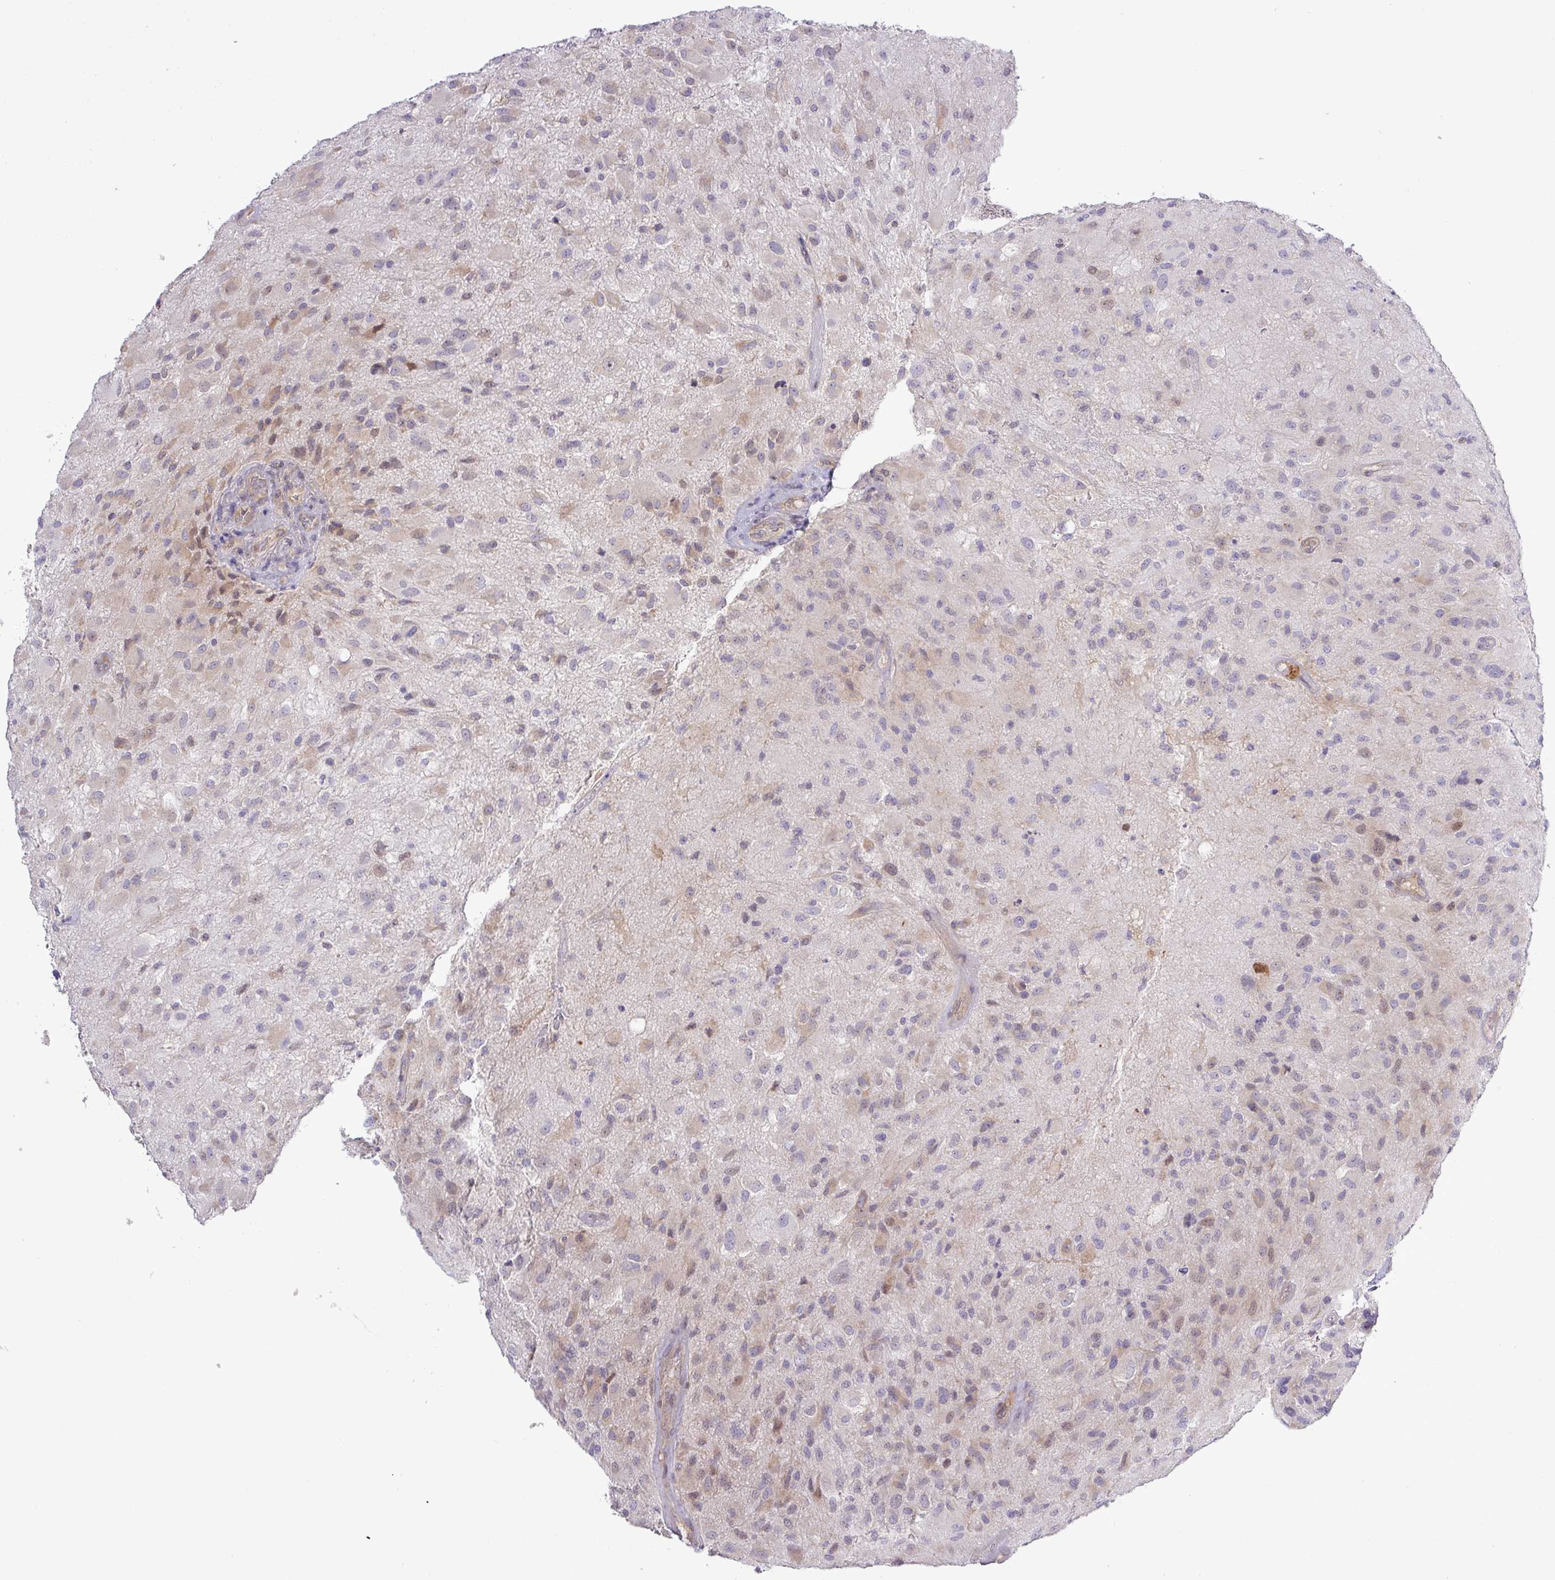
{"staining": {"intensity": "negative", "quantity": "none", "location": "none"}, "tissue": "glioma", "cell_type": "Tumor cells", "image_type": "cancer", "snomed": [{"axis": "morphology", "description": "Glioma, malignant, High grade"}, {"axis": "topography", "description": "Brain"}], "caption": "An immunohistochemistry micrograph of glioma is shown. There is no staining in tumor cells of glioma.", "gene": "FAM222B", "patient": {"sex": "female", "age": 67}}